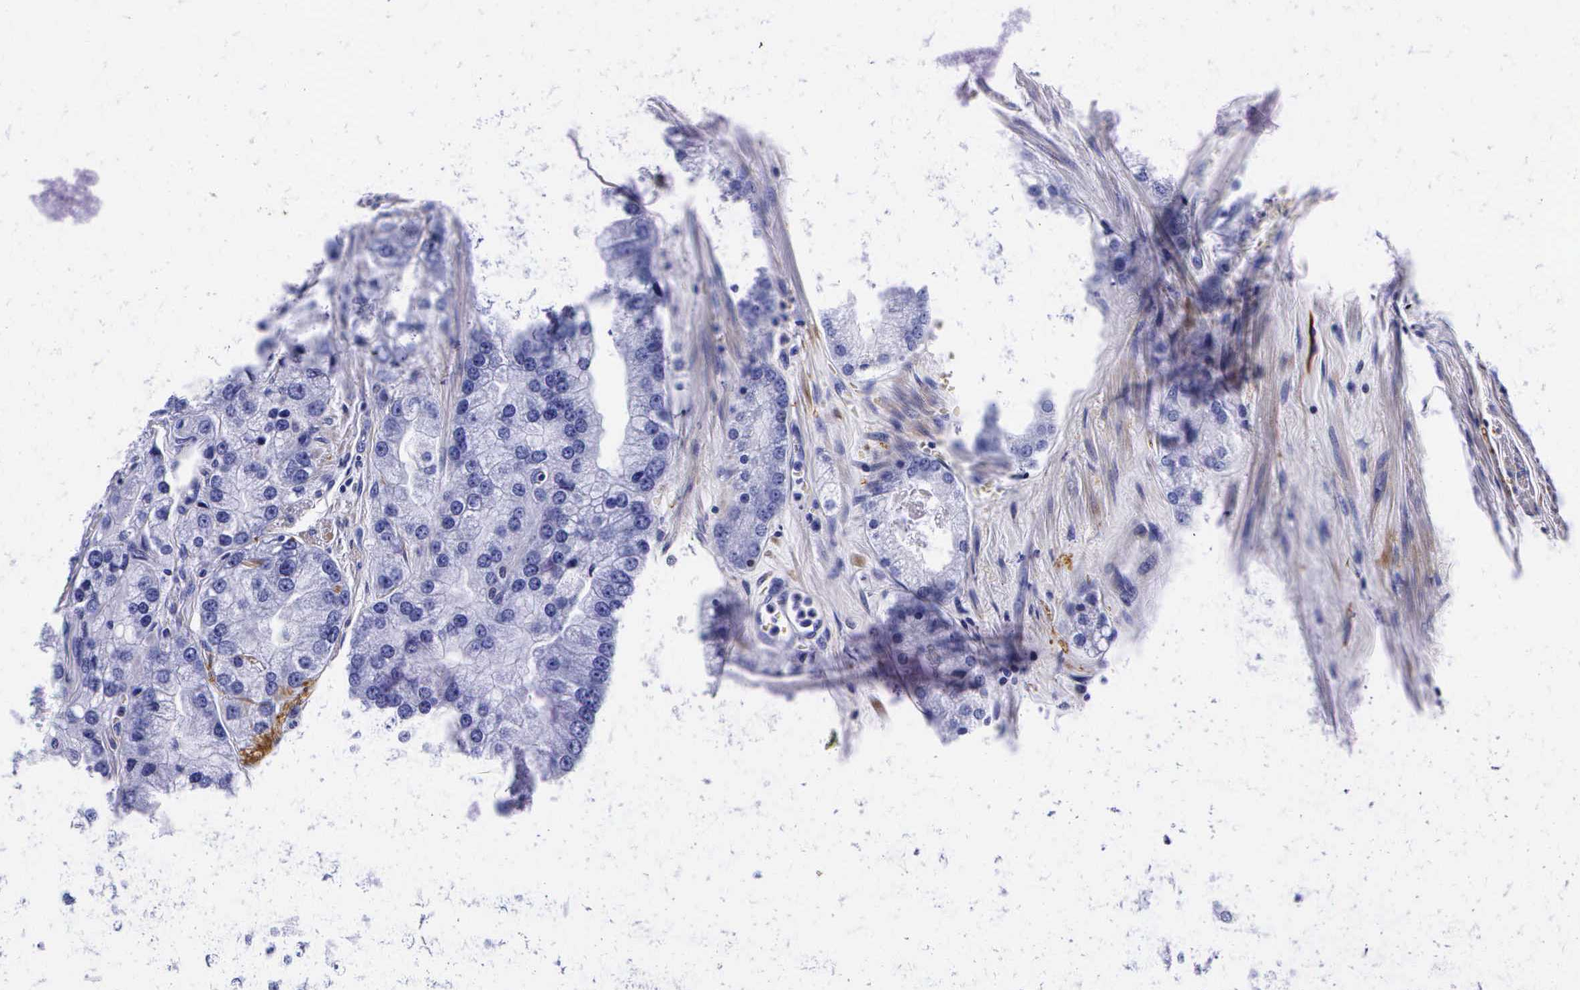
{"staining": {"intensity": "negative", "quantity": "none", "location": "none"}, "tissue": "prostate cancer", "cell_type": "Tumor cells", "image_type": "cancer", "snomed": [{"axis": "morphology", "description": "Adenocarcinoma, Medium grade"}, {"axis": "topography", "description": "Prostate"}], "caption": "This image is of prostate cancer (medium-grade adenocarcinoma) stained with IHC to label a protein in brown with the nuclei are counter-stained blue. There is no expression in tumor cells.", "gene": "ENO2", "patient": {"sex": "male", "age": 72}}